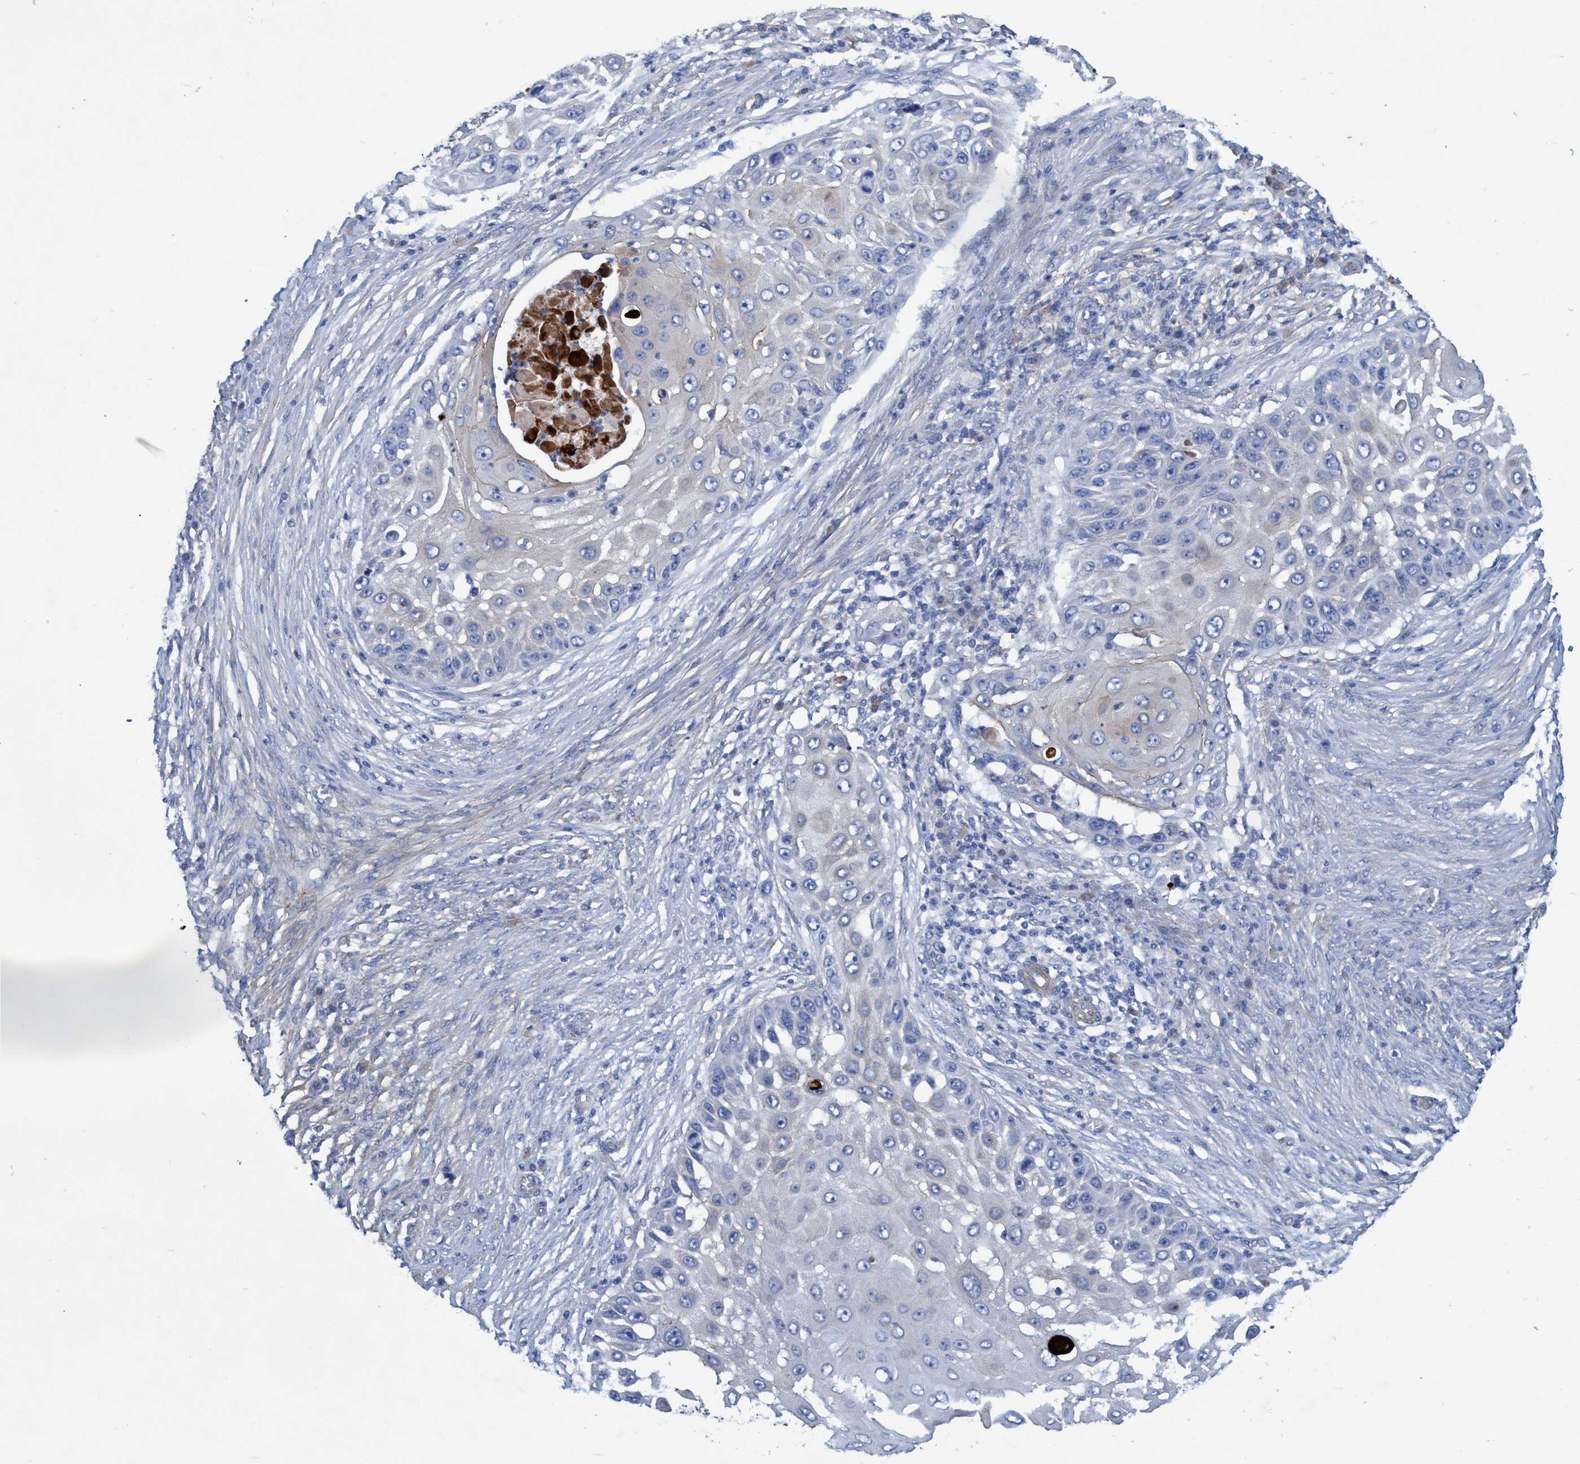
{"staining": {"intensity": "weak", "quantity": "<25%", "location": "cytoplasmic/membranous"}, "tissue": "skin cancer", "cell_type": "Tumor cells", "image_type": "cancer", "snomed": [{"axis": "morphology", "description": "Squamous cell carcinoma, NOS"}, {"axis": "topography", "description": "Skin"}], "caption": "Skin cancer was stained to show a protein in brown. There is no significant expression in tumor cells.", "gene": "GULP1", "patient": {"sex": "female", "age": 44}}